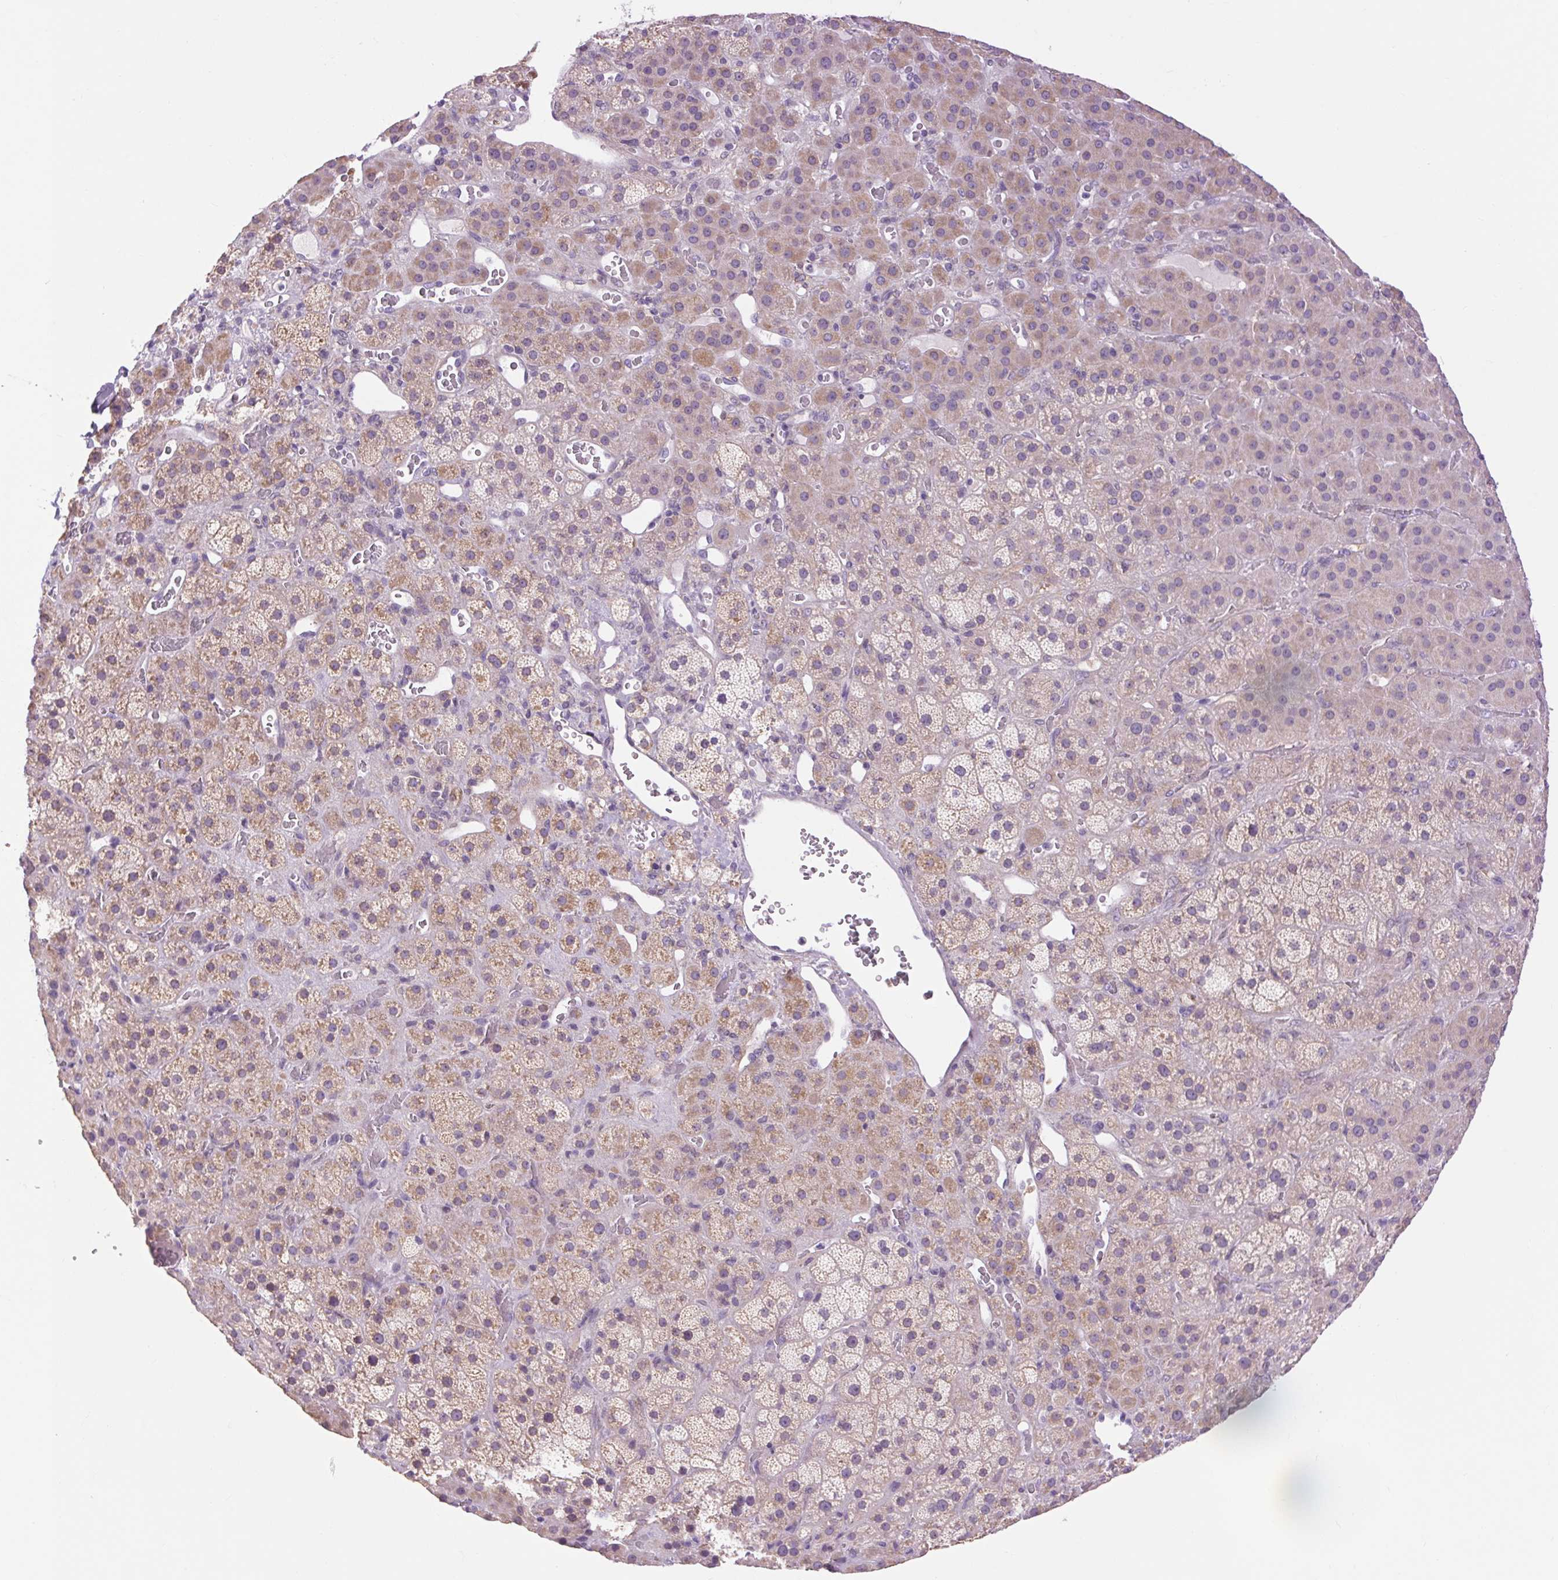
{"staining": {"intensity": "weak", "quantity": "25%-75%", "location": "cytoplasmic/membranous"}, "tissue": "adrenal gland", "cell_type": "Glandular cells", "image_type": "normal", "snomed": [{"axis": "morphology", "description": "Normal tissue, NOS"}, {"axis": "topography", "description": "Adrenal gland"}], "caption": "Weak cytoplasmic/membranous protein positivity is appreciated in about 25%-75% of glandular cells in adrenal gland. (brown staining indicates protein expression, while blue staining denotes nuclei).", "gene": "SOWAHC", "patient": {"sex": "male", "age": 57}}